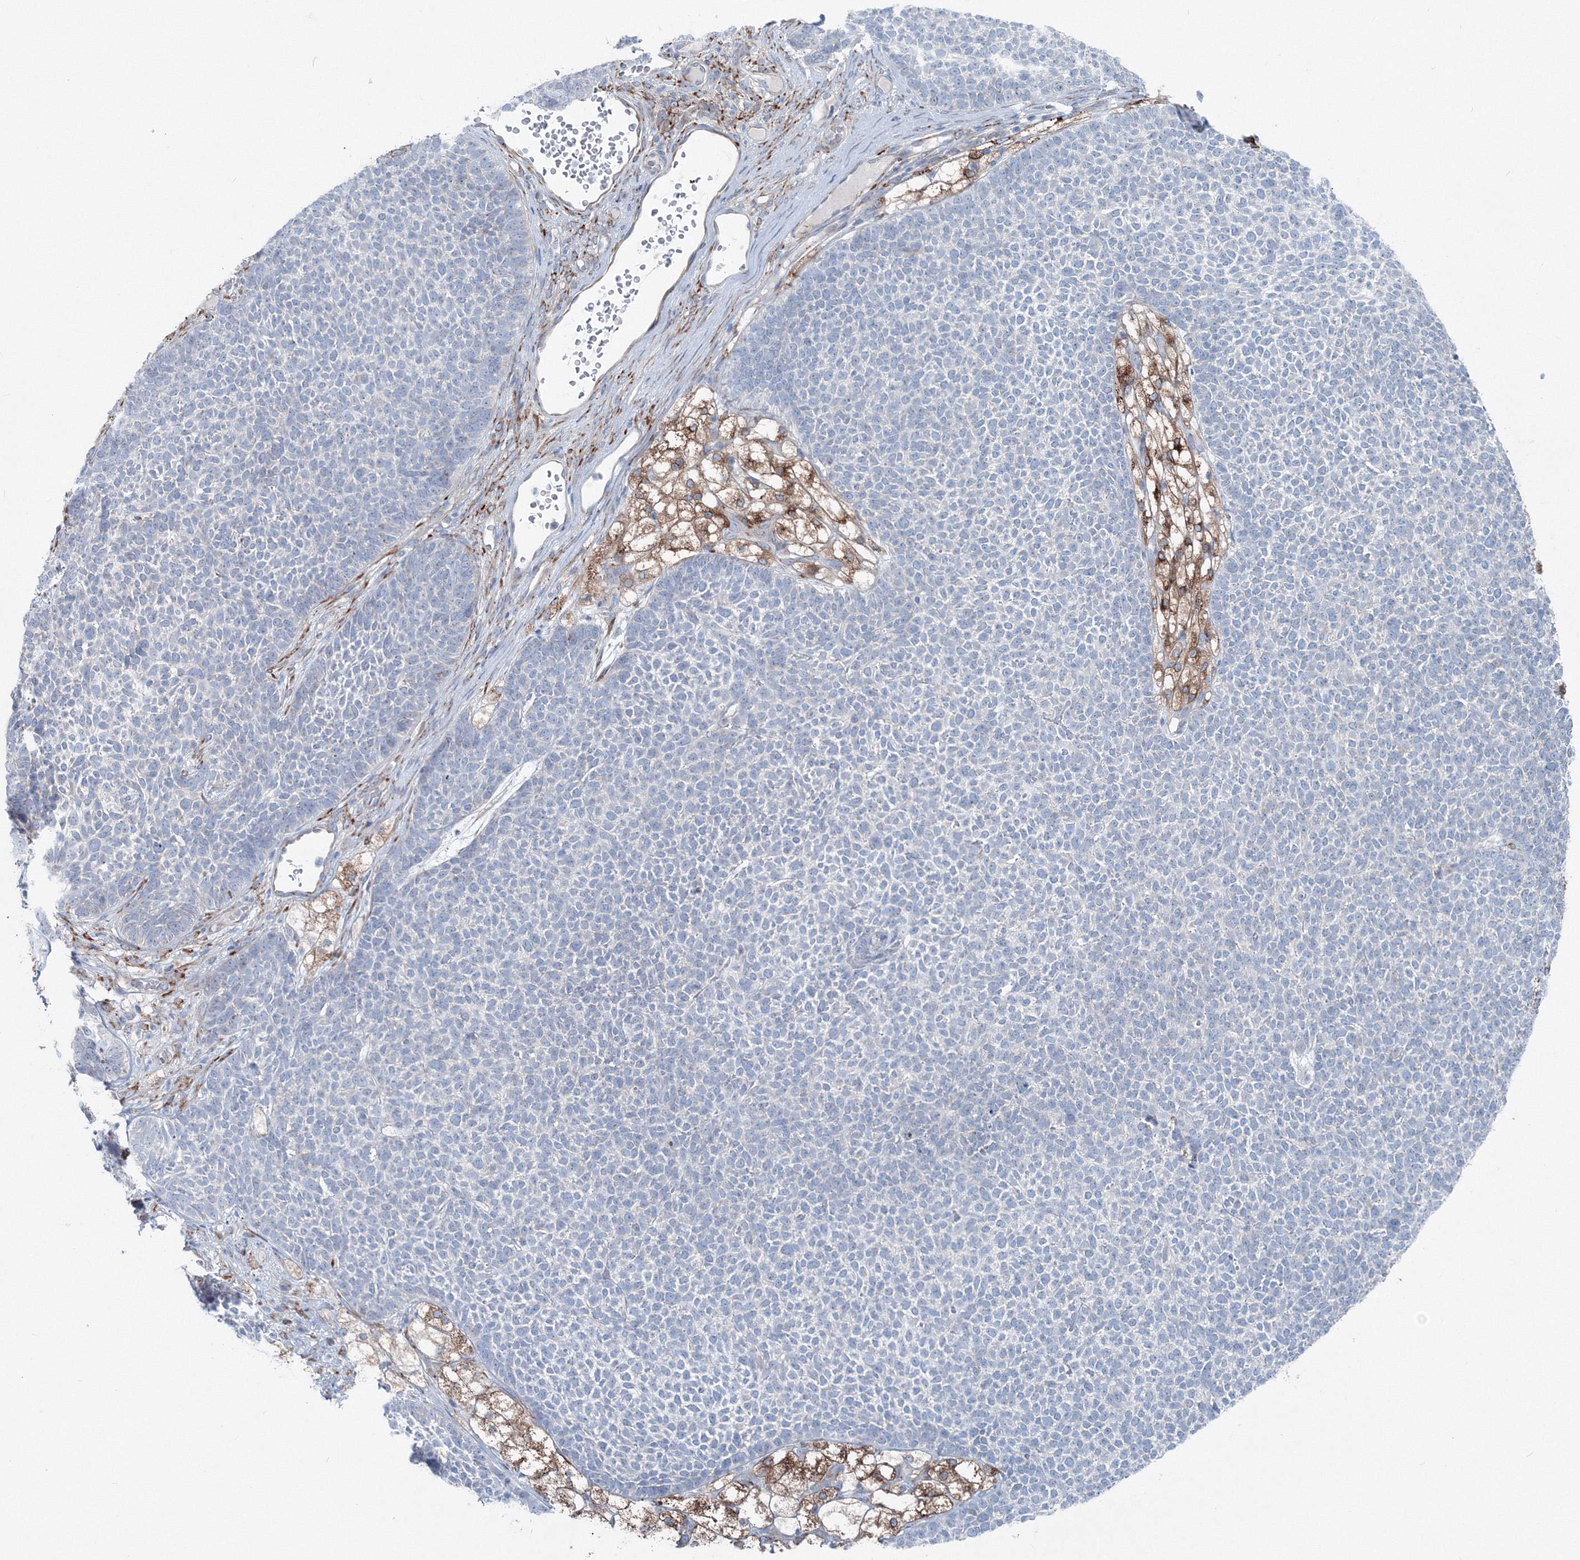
{"staining": {"intensity": "negative", "quantity": "none", "location": "none"}, "tissue": "skin cancer", "cell_type": "Tumor cells", "image_type": "cancer", "snomed": [{"axis": "morphology", "description": "Basal cell carcinoma"}, {"axis": "topography", "description": "Skin"}], "caption": "Immunohistochemistry of human skin basal cell carcinoma demonstrates no expression in tumor cells.", "gene": "RCN1", "patient": {"sex": "female", "age": 84}}